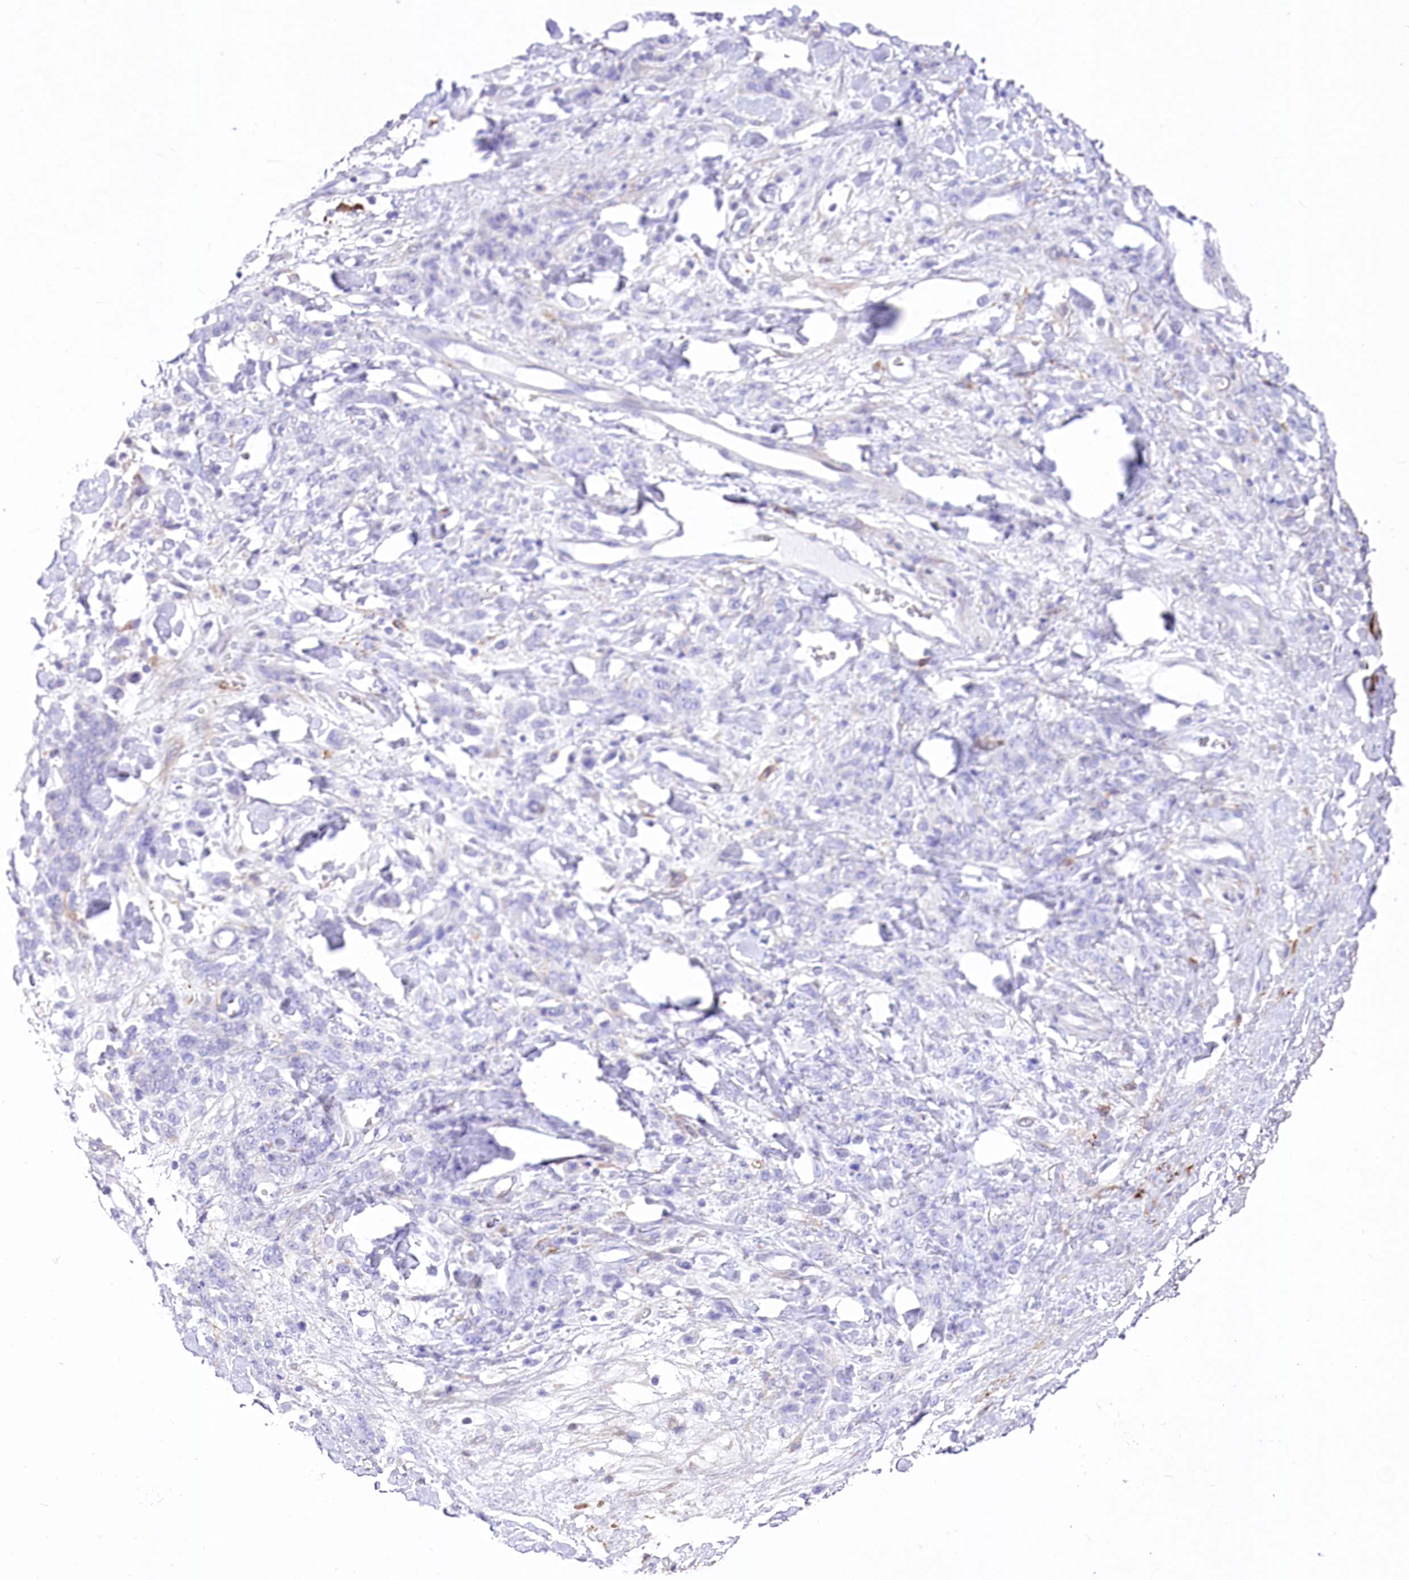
{"staining": {"intensity": "negative", "quantity": "none", "location": "none"}, "tissue": "stomach cancer", "cell_type": "Tumor cells", "image_type": "cancer", "snomed": [{"axis": "morphology", "description": "Normal tissue, NOS"}, {"axis": "morphology", "description": "Adenocarcinoma, NOS"}, {"axis": "topography", "description": "Stomach"}], "caption": "The histopathology image shows no staining of tumor cells in adenocarcinoma (stomach).", "gene": "DNAJC19", "patient": {"sex": "male", "age": 82}}